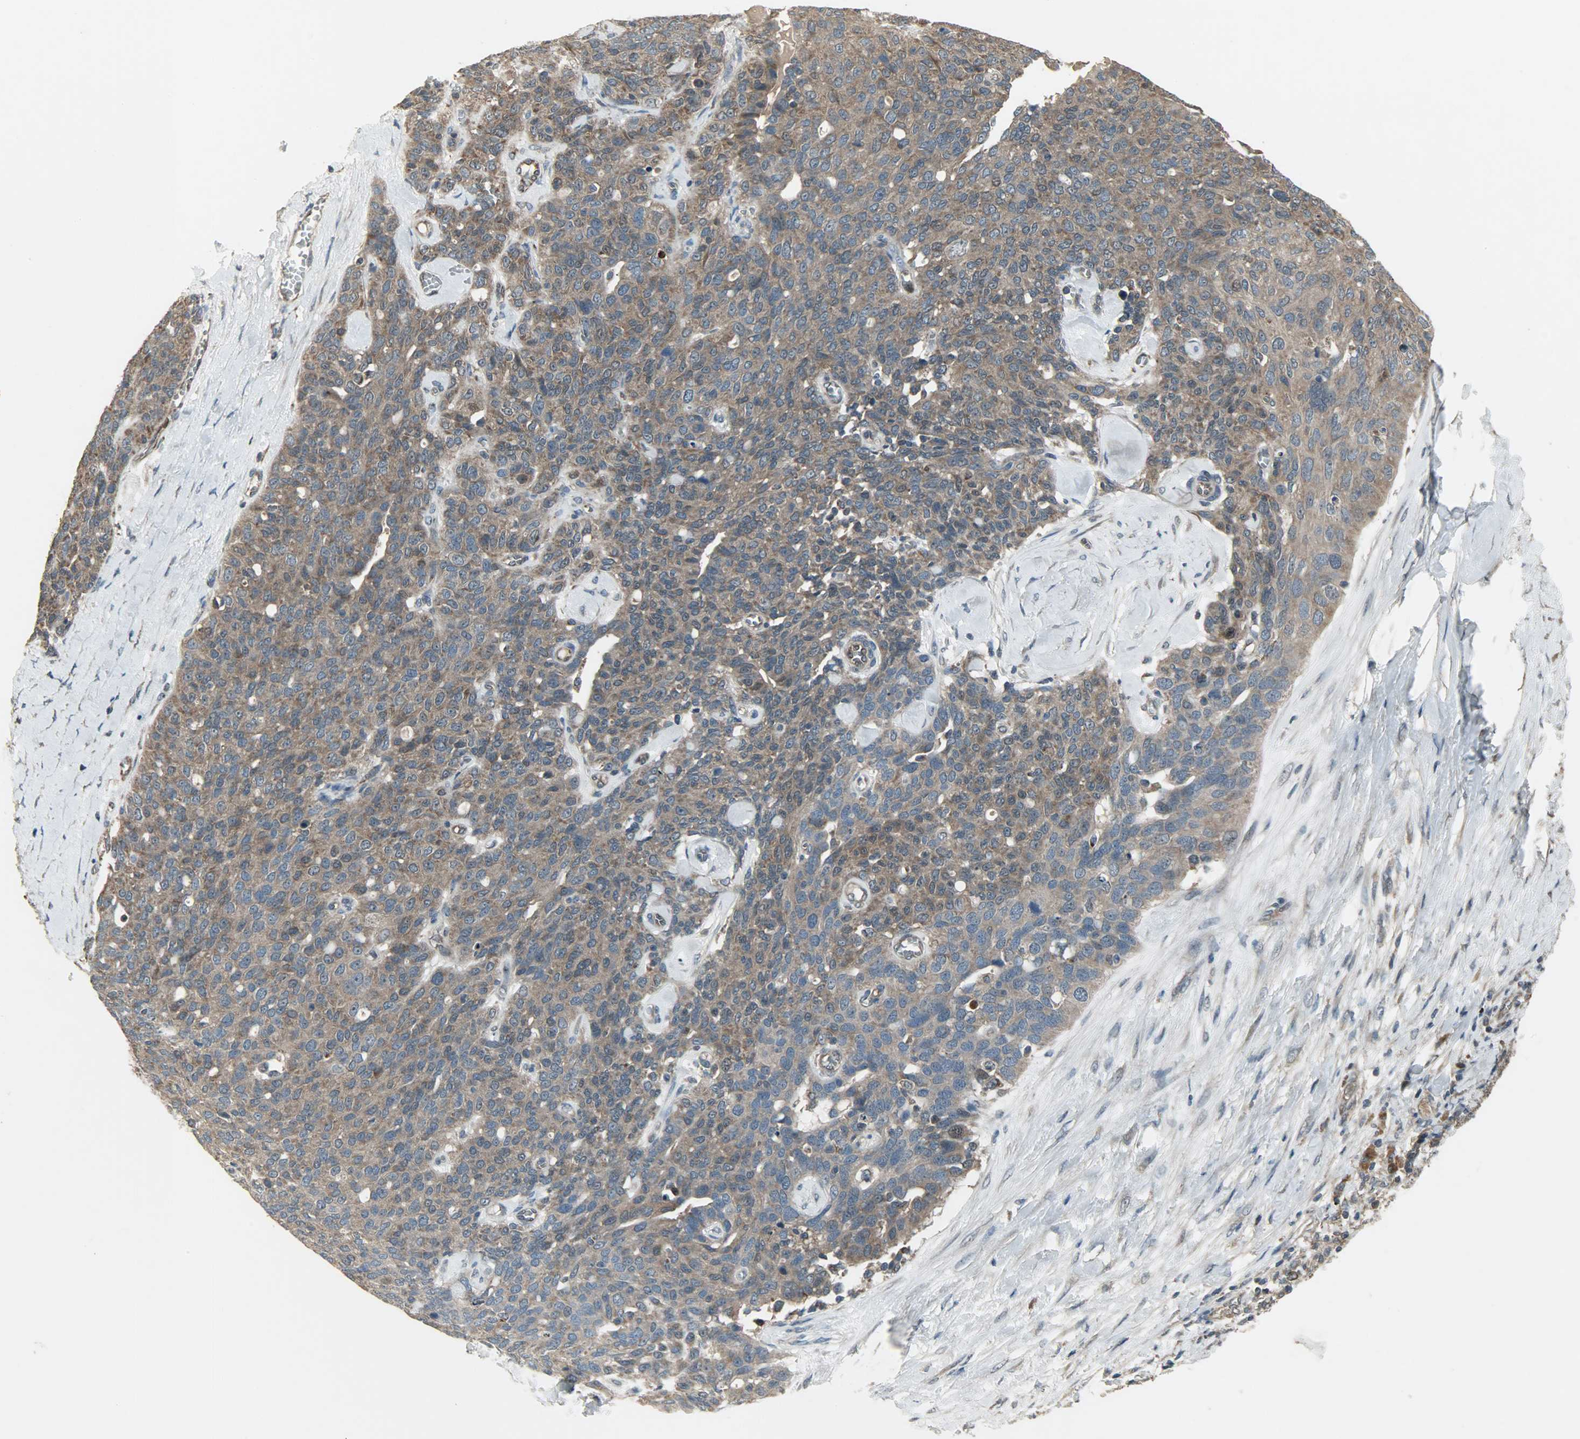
{"staining": {"intensity": "moderate", "quantity": ">75%", "location": "cytoplasmic/membranous"}, "tissue": "ovarian cancer", "cell_type": "Tumor cells", "image_type": "cancer", "snomed": [{"axis": "morphology", "description": "Carcinoma, endometroid"}, {"axis": "topography", "description": "Ovary"}], "caption": "A photomicrograph showing moderate cytoplasmic/membranous expression in approximately >75% of tumor cells in ovarian cancer (endometroid carcinoma), as visualized by brown immunohistochemical staining.", "gene": "AMT", "patient": {"sex": "female", "age": 60}}